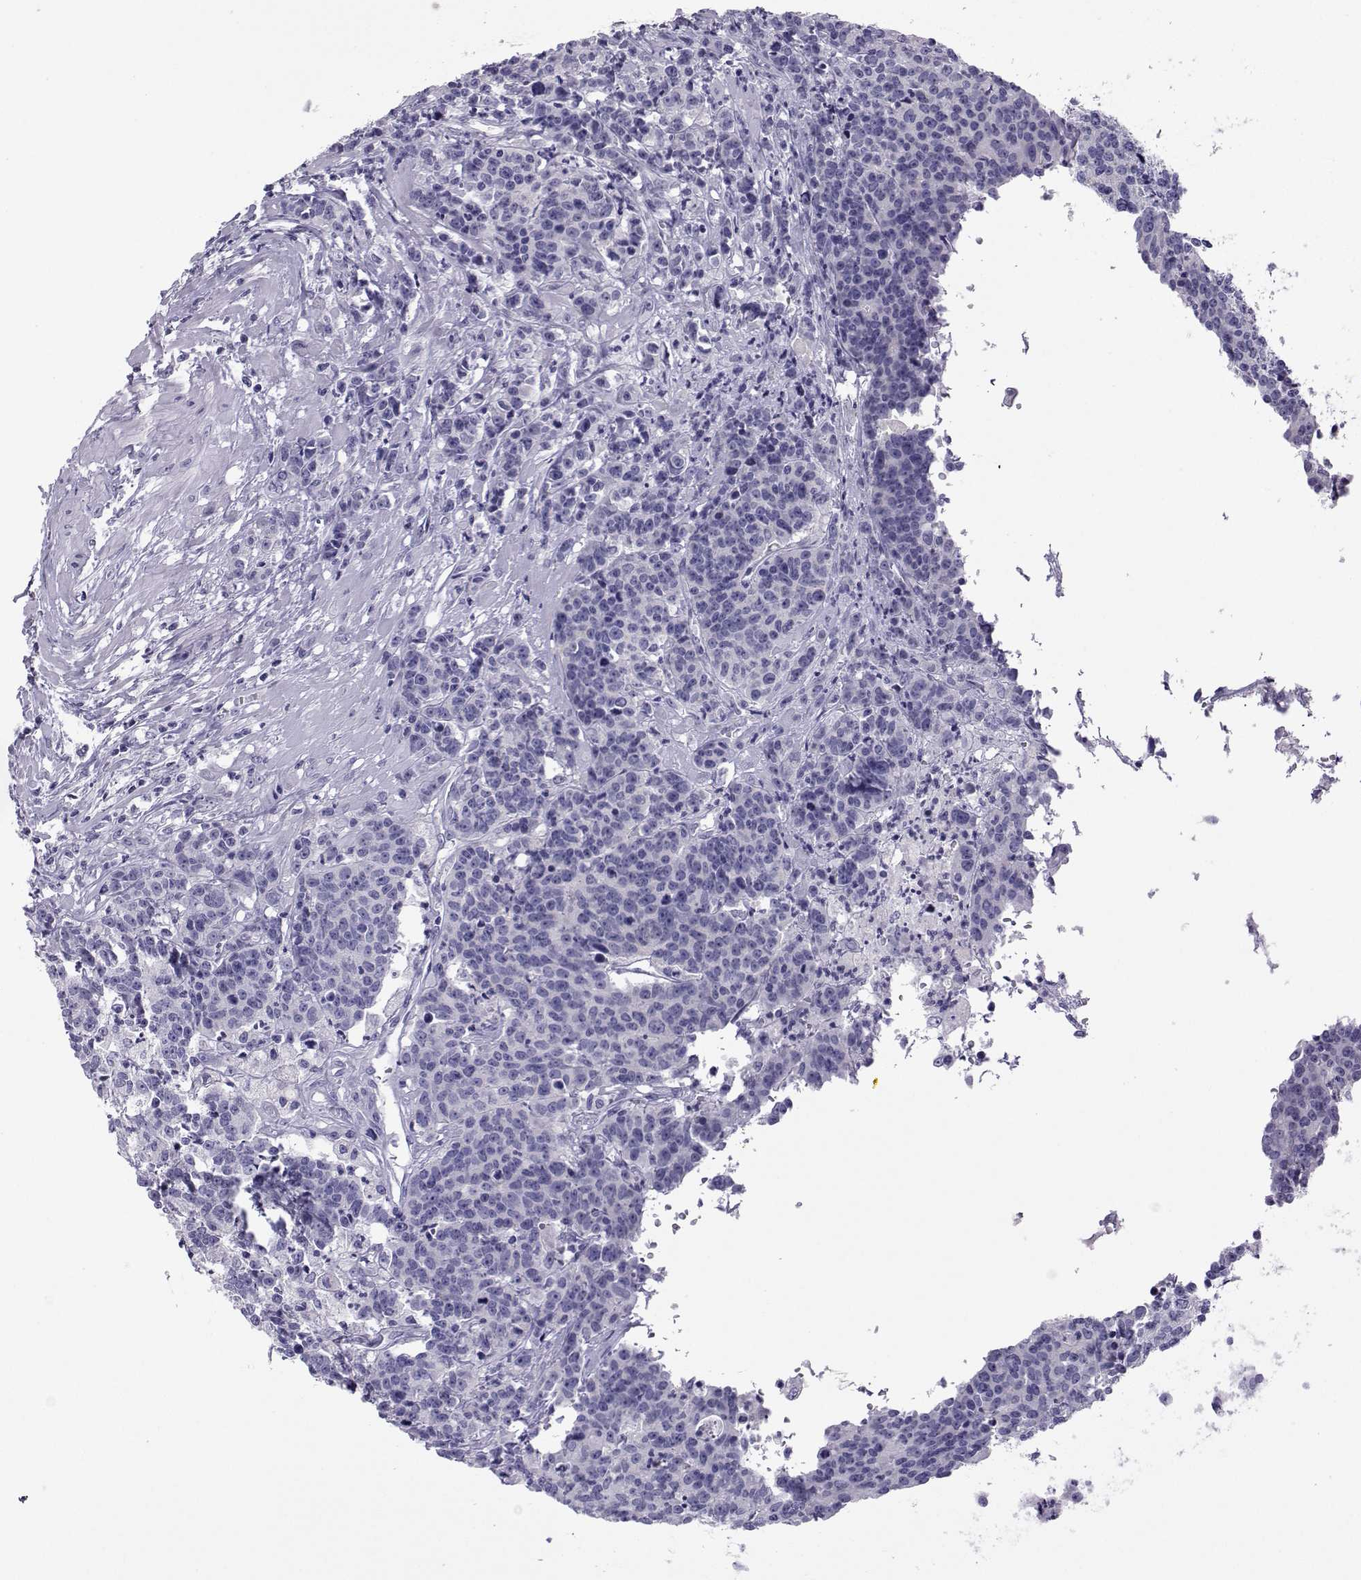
{"staining": {"intensity": "negative", "quantity": "none", "location": "none"}, "tissue": "prostate cancer", "cell_type": "Tumor cells", "image_type": "cancer", "snomed": [{"axis": "morphology", "description": "Adenocarcinoma, NOS"}, {"axis": "topography", "description": "Prostate"}], "caption": "Adenocarcinoma (prostate) was stained to show a protein in brown. There is no significant expression in tumor cells.", "gene": "ARMC2", "patient": {"sex": "male", "age": 67}}